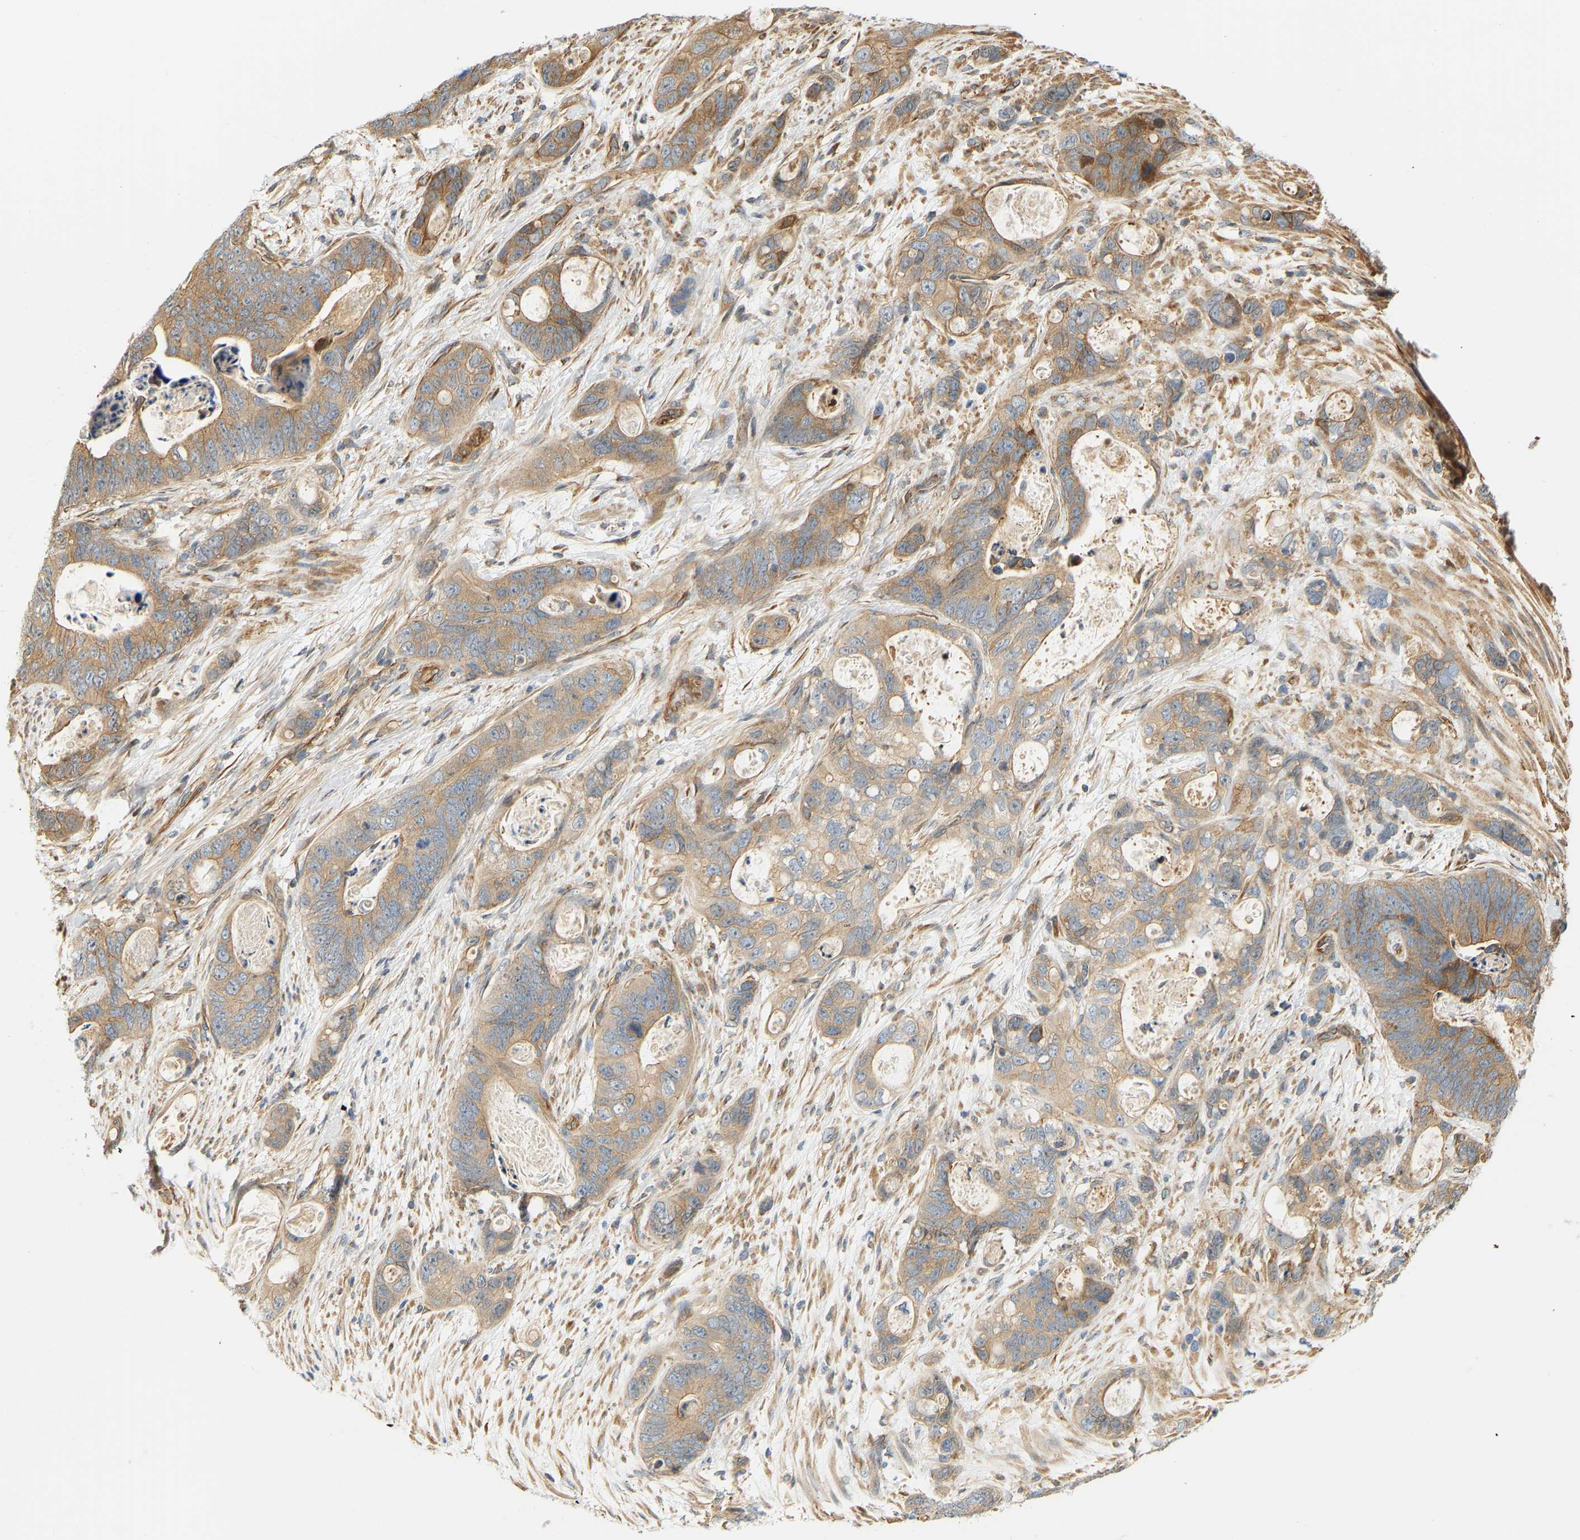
{"staining": {"intensity": "moderate", "quantity": "25%-75%", "location": "cytoplasmic/membranous"}, "tissue": "stomach cancer", "cell_type": "Tumor cells", "image_type": "cancer", "snomed": [{"axis": "morphology", "description": "Normal tissue, NOS"}, {"axis": "morphology", "description": "Adenocarcinoma, NOS"}, {"axis": "topography", "description": "Stomach"}], "caption": "This photomicrograph displays stomach cancer stained with immunohistochemistry (IHC) to label a protein in brown. The cytoplasmic/membranous of tumor cells show moderate positivity for the protein. Nuclei are counter-stained blue.", "gene": "CEP57", "patient": {"sex": "female", "age": 89}}